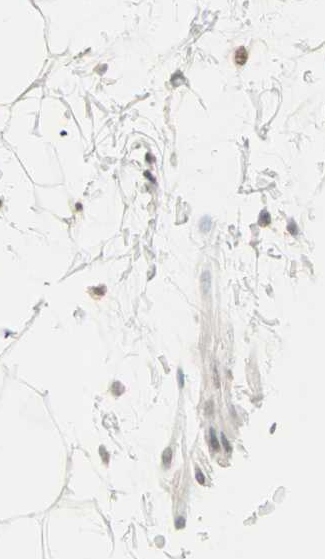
{"staining": {"intensity": "negative", "quantity": "none", "location": "none"}, "tissue": "adipose tissue", "cell_type": "Adipocytes", "image_type": "normal", "snomed": [{"axis": "morphology", "description": "Normal tissue, NOS"}, {"axis": "topography", "description": "Soft tissue"}], "caption": "IHC photomicrograph of unremarkable adipose tissue: human adipose tissue stained with DAB demonstrates no significant protein expression in adipocytes.", "gene": "BCAN", "patient": {"sex": "male", "age": 72}}